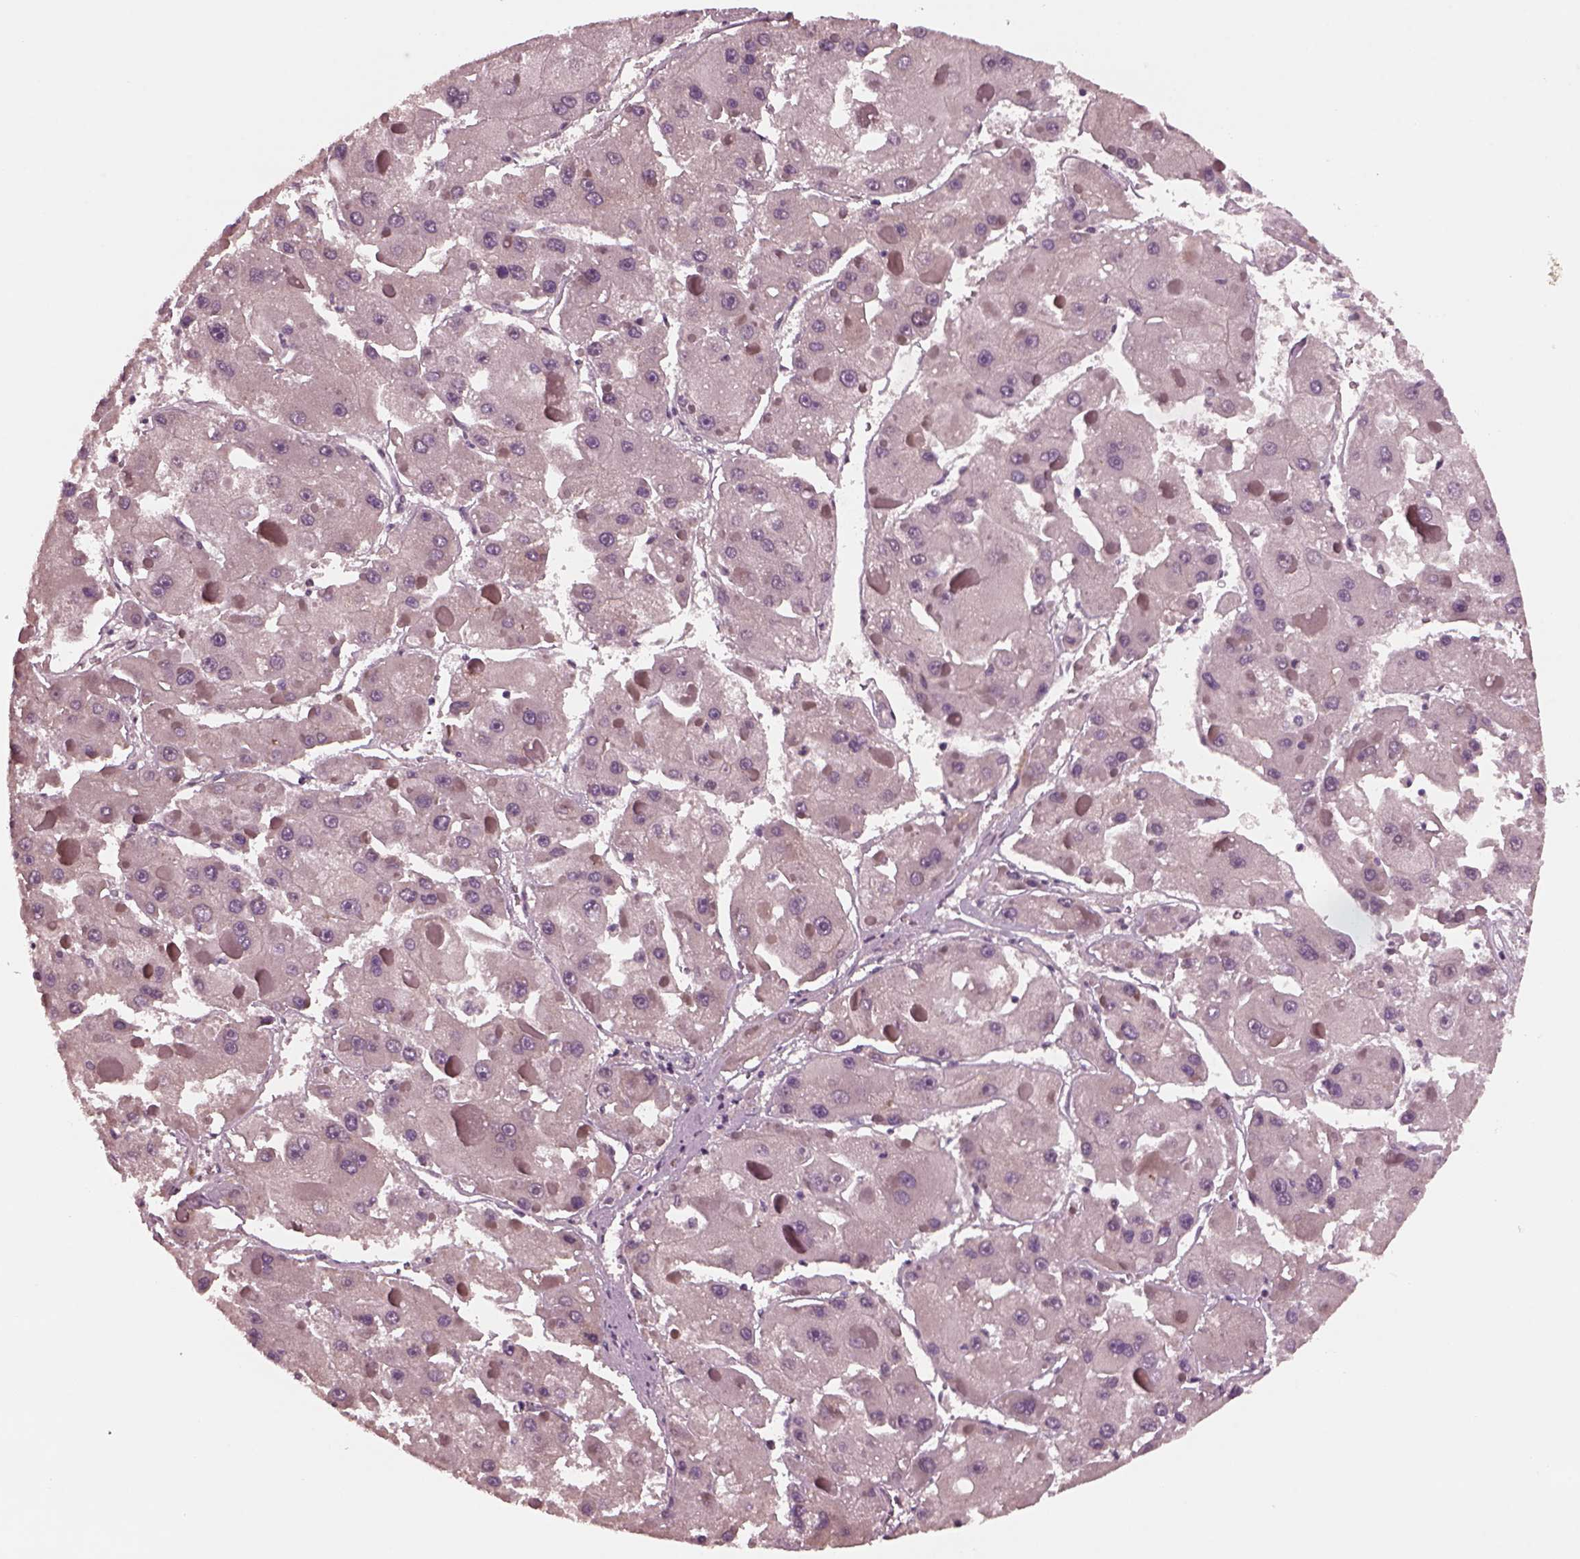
{"staining": {"intensity": "negative", "quantity": "none", "location": "none"}, "tissue": "liver cancer", "cell_type": "Tumor cells", "image_type": "cancer", "snomed": [{"axis": "morphology", "description": "Carcinoma, Hepatocellular, NOS"}, {"axis": "topography", "description": "Liver"}], "caption": "Protein analysis of hepatocellular carcinoma (liver) reveals no significant expression in tumor cells.", "gene": "SAXO1", "patient": {"sex": "female", "age": 73}}